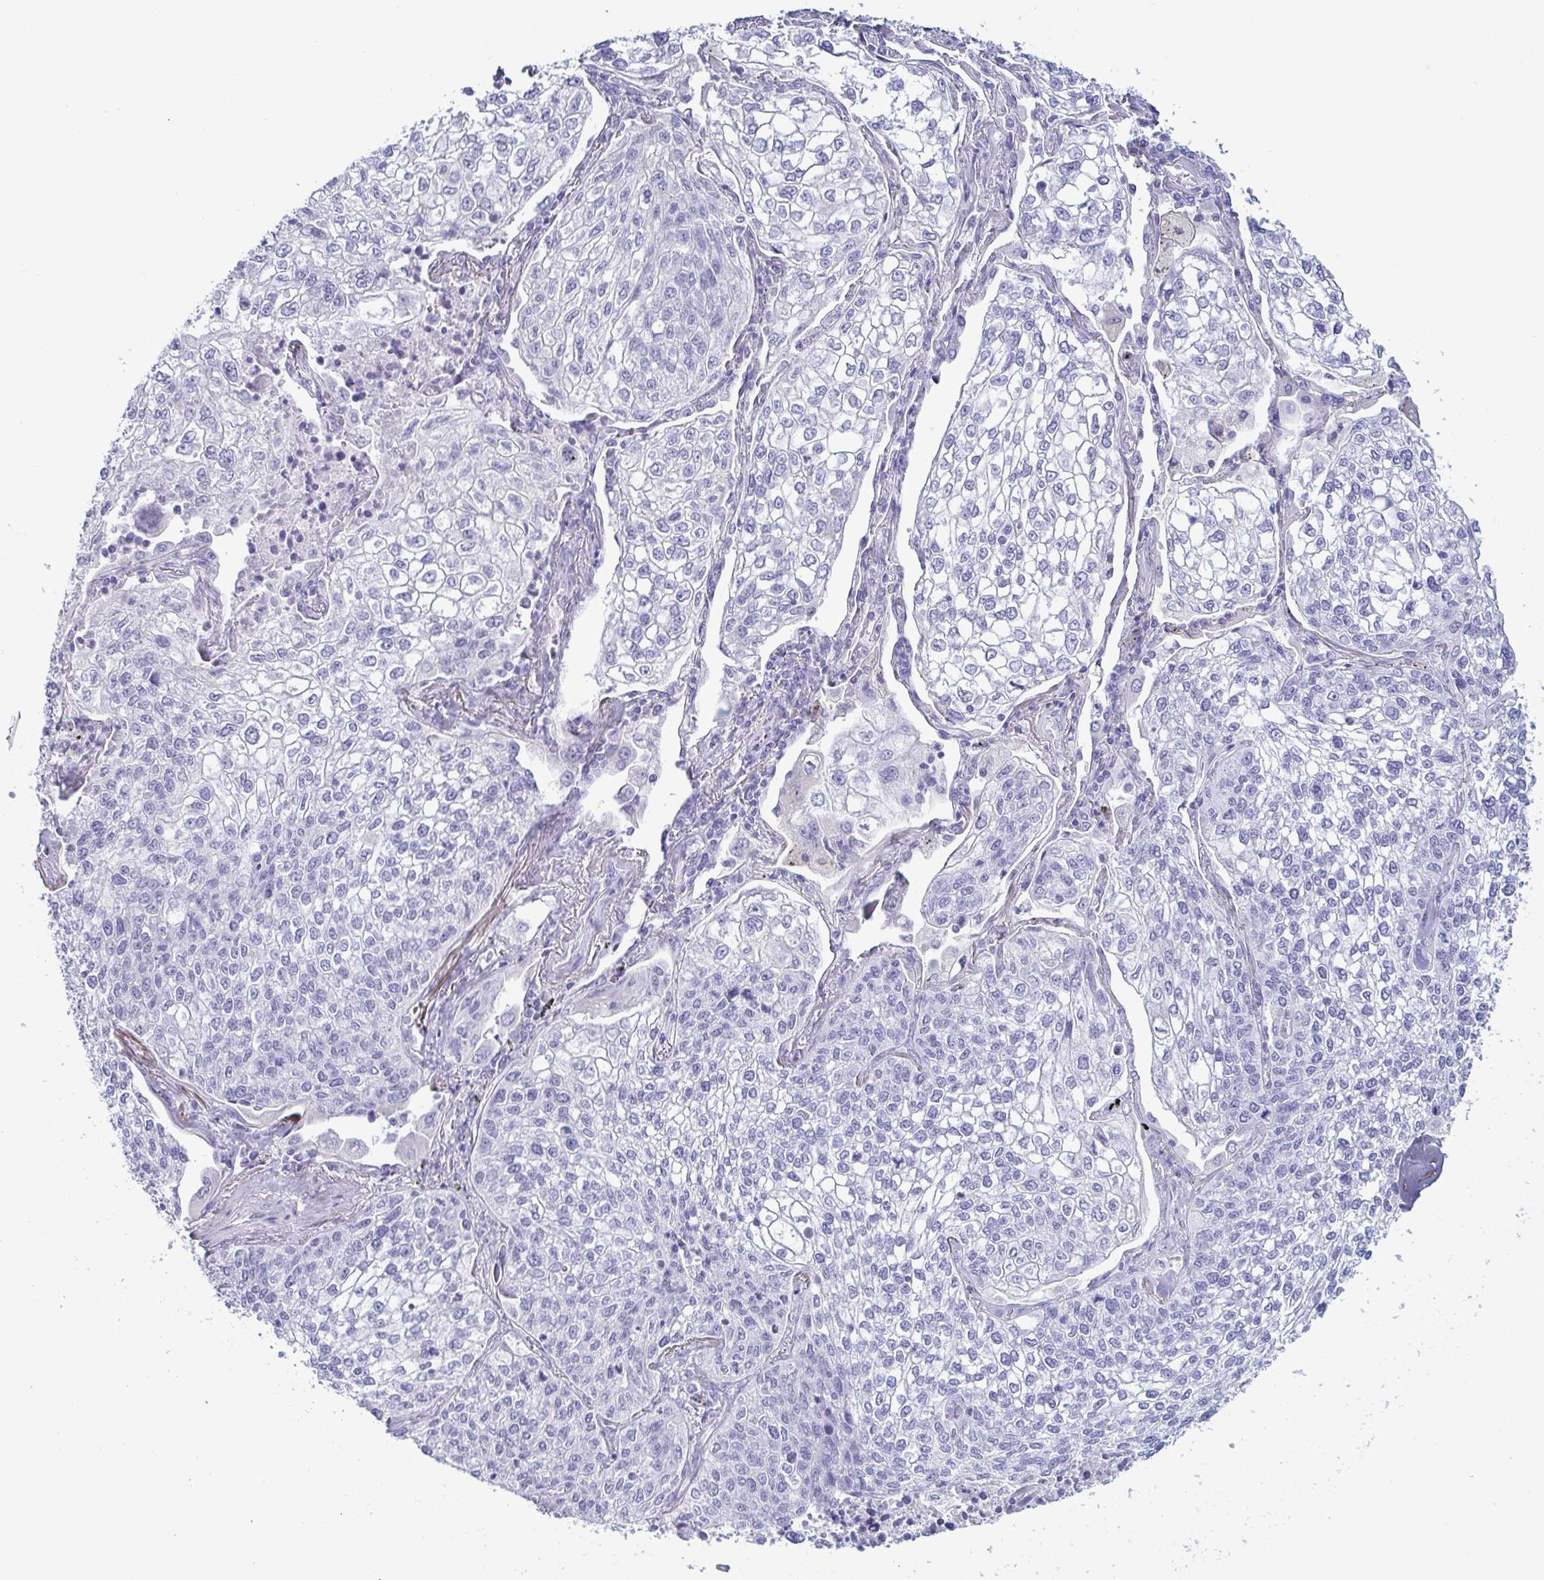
{"staining": {"intensity": "negative", "quantity": "none", "location": "none"}, "tissue": "lung cancer", "cell_type": "Tumor cells", "image_type": "cancer", "snomed": [{"axis": "morphology", "description": "Squamous cell carcinoma, NOS"}, {"axis": "topography", "description": "Lung"}], "caption": "The micrograph displays no staining of tumor cells in lung cancer (squamous cell carcinoma). Brightfield microscopy of immunohistochemistry stained with DAB (3,3'-diaminobenzidine) (brown) and hematoxylin (blue), captured at high magnification.", "gene": "TNNI2", "patient": {"sex": "male", "age": 74}}